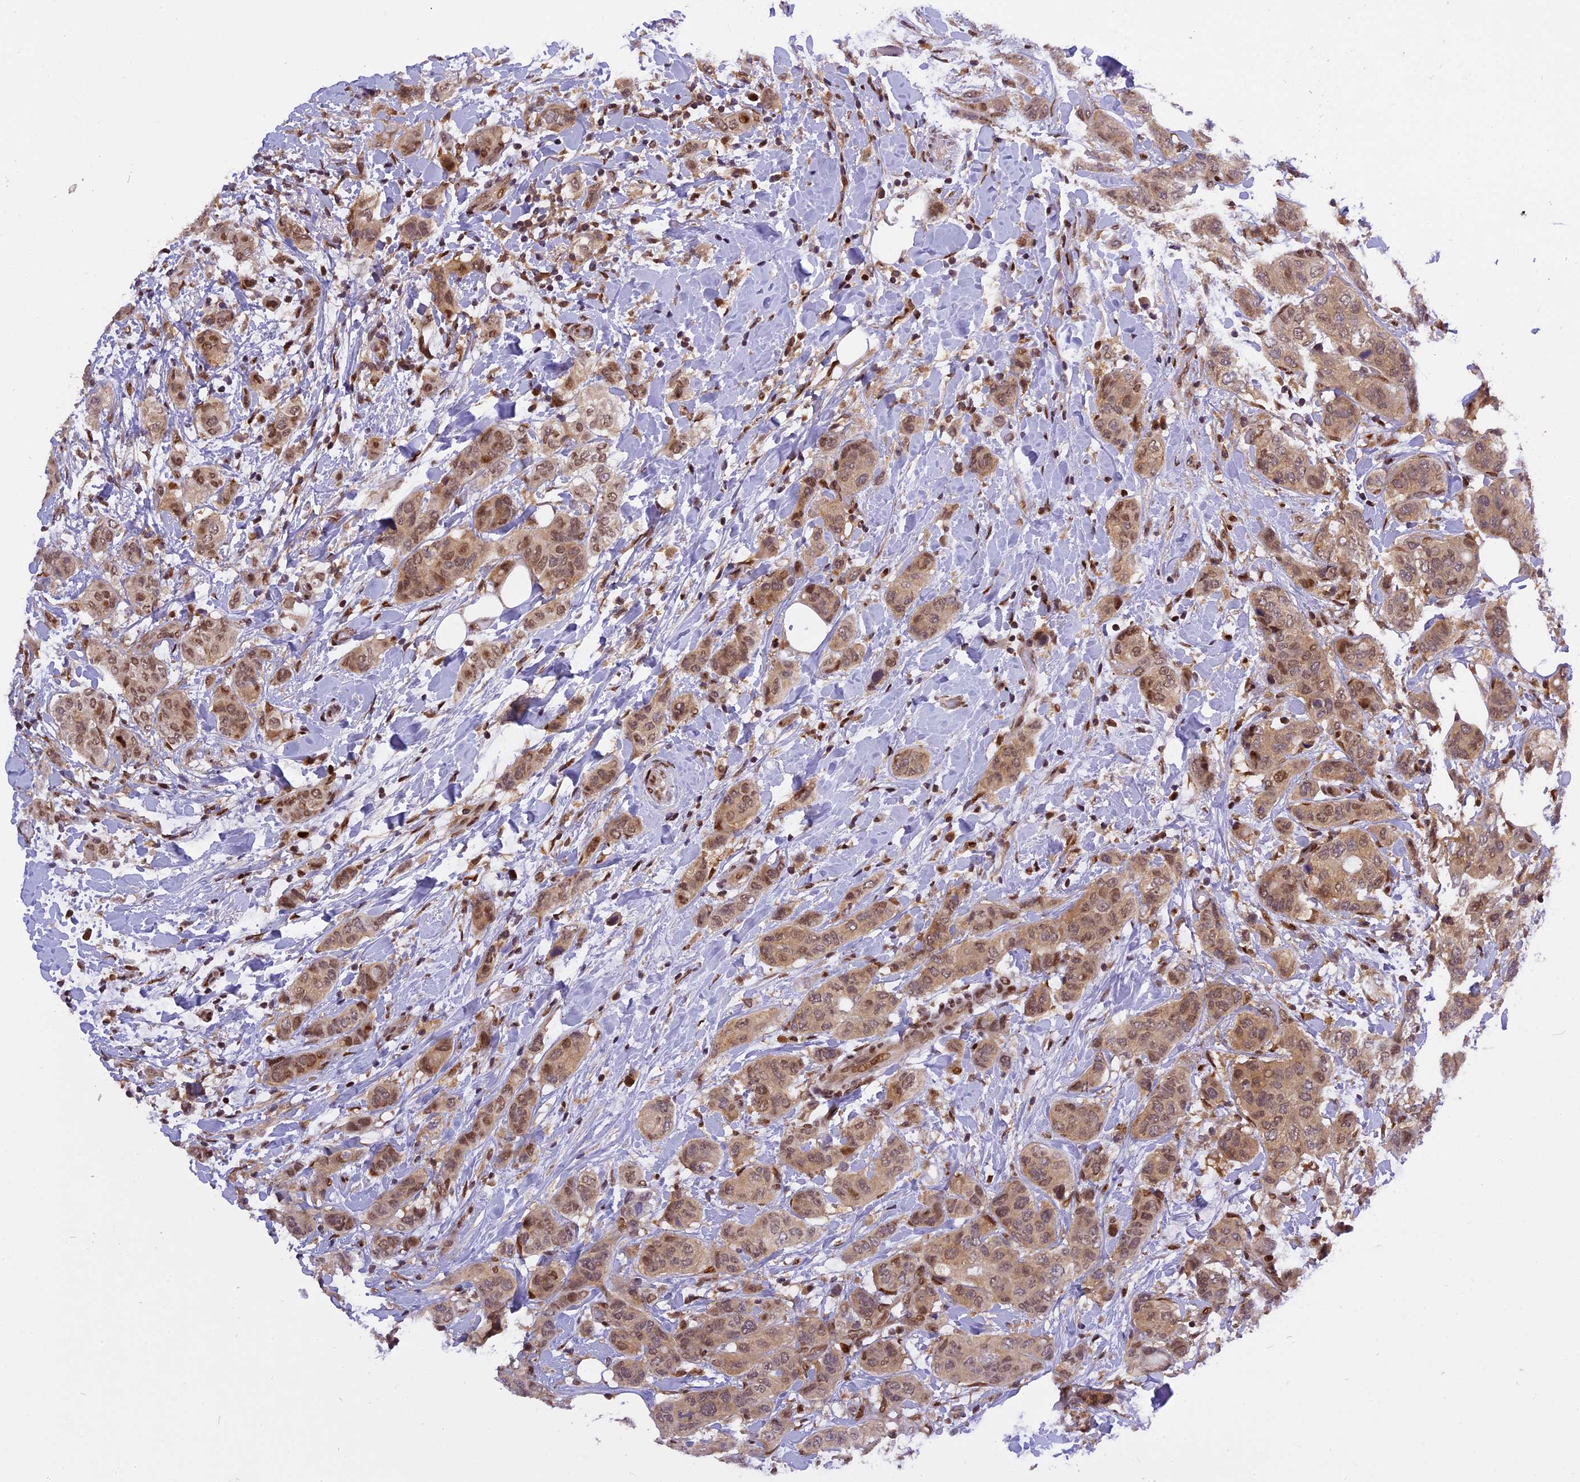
{"staining": {"intensity": "moderate", "quantity": ">75%", "location": "nuclear"}, "tissue": "breast cancer", "cell_type": "Tumor cells", "image_type": "cancer", "snomed": [{"axis": "morphology", "description": "Lobular carcinoma"}, {"axis": "topography", "description": "Breast"}], "caption": "Tumor cells exhibit moderate nuclear staining in approximately >75% of cells in breast cancer (lobular carcinoma).", "gene": "RABGGTA", "patient": {"sex": "female", "age": 51}}